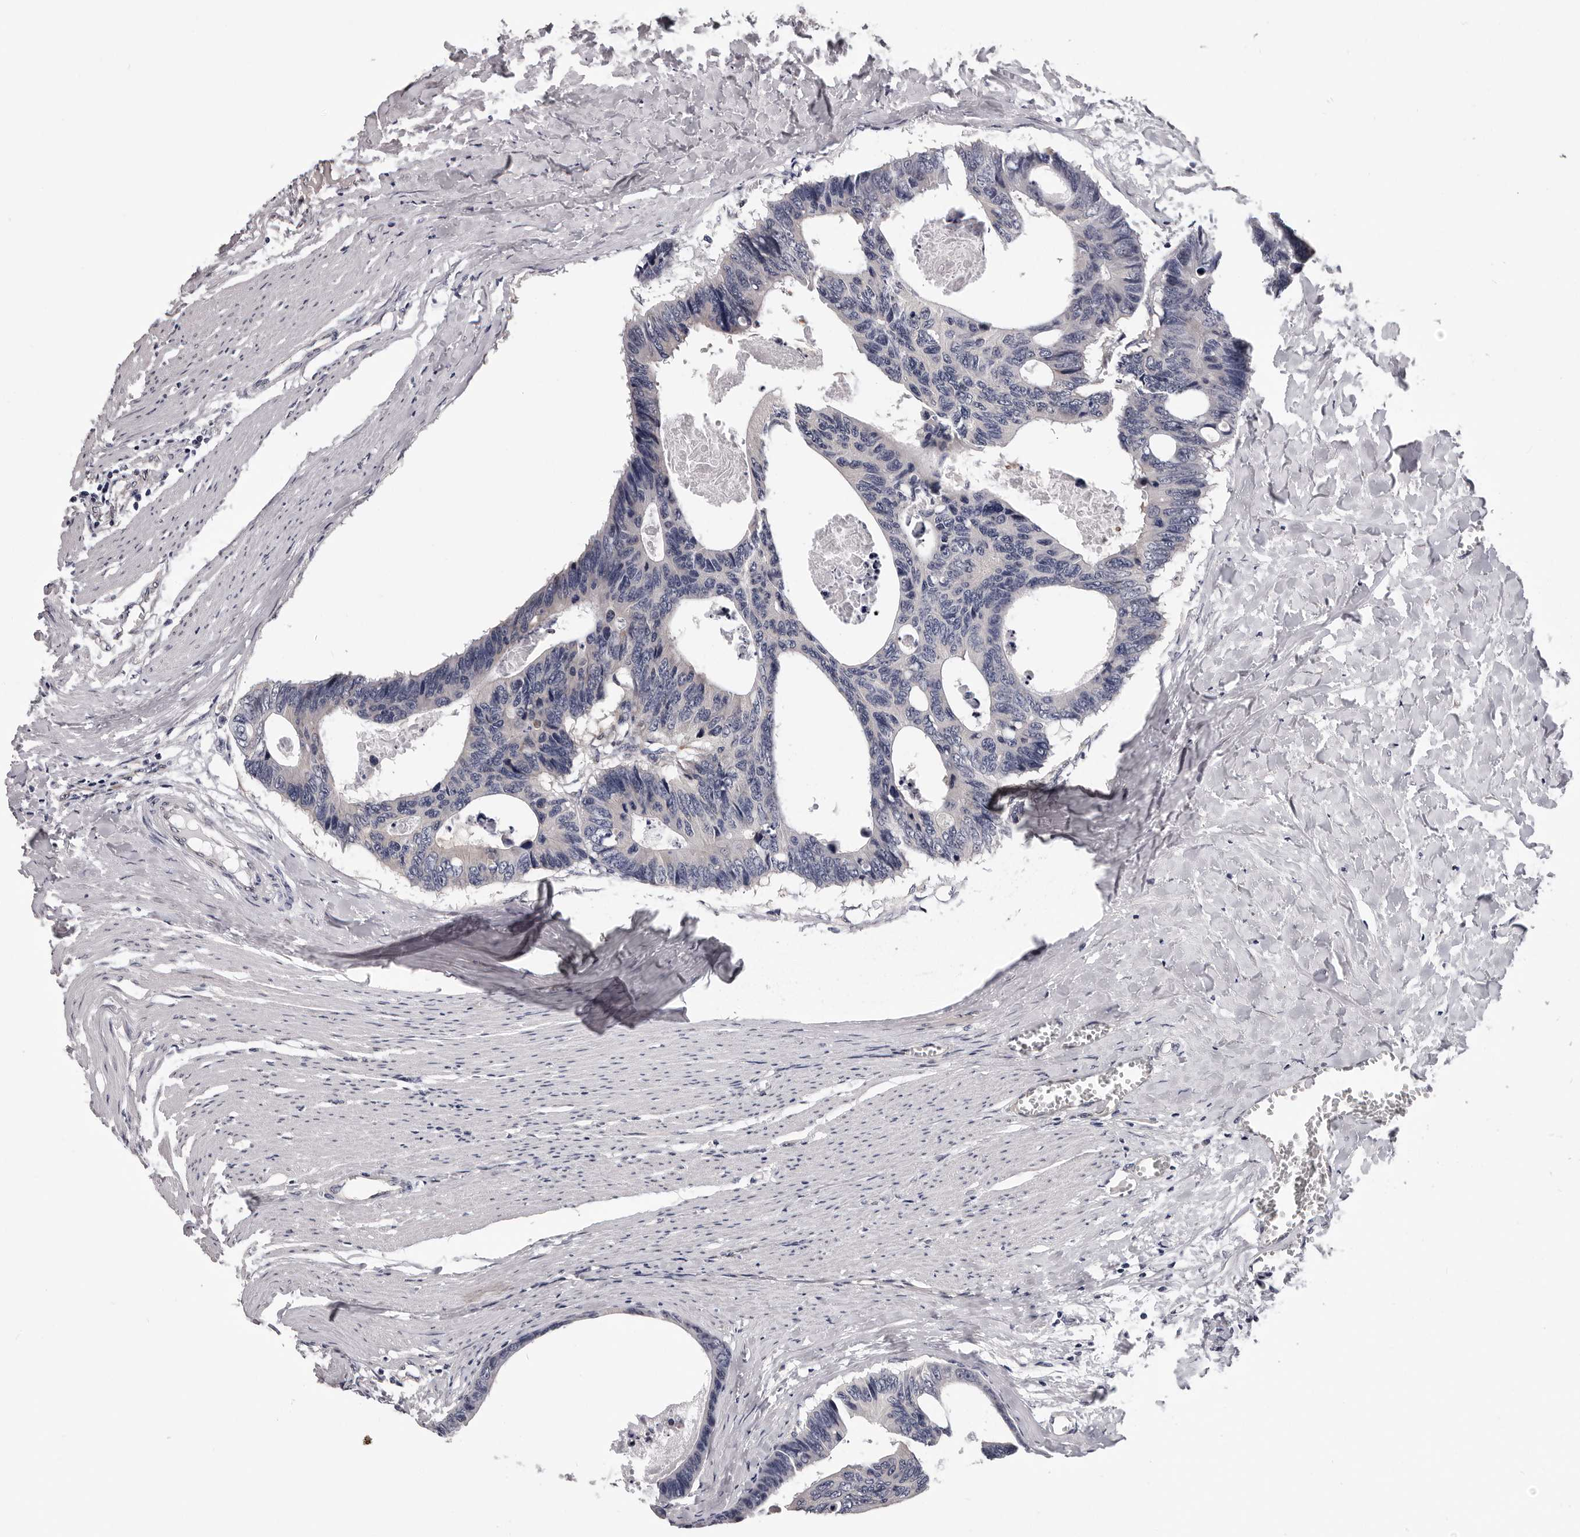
{"staining": {"intensity": "negative", "quantity": "none", "location": "none"}, "tissue": "colorectal cancer", "cell_type": "Tumor cells", "image_type": "cancer", "snomed": [{"axis": "morphology", "description": "Adenocarcinoma, NOS"}, {"axis": "topography", "description": "Colon"}], "caption": "DAB (3,3'-diaminobenzidine) immunohistochemical staining of human adenocarcinoma (colorectal) shows no significant staining in tumor cells. The staining was performed using DAB to visualize the protein expression in brown, while the nuclei were stained in blue with hematoxylin (Magnification: 20x).", "gene": "MED8", "patient": {"sex": "female", "age": 55}}